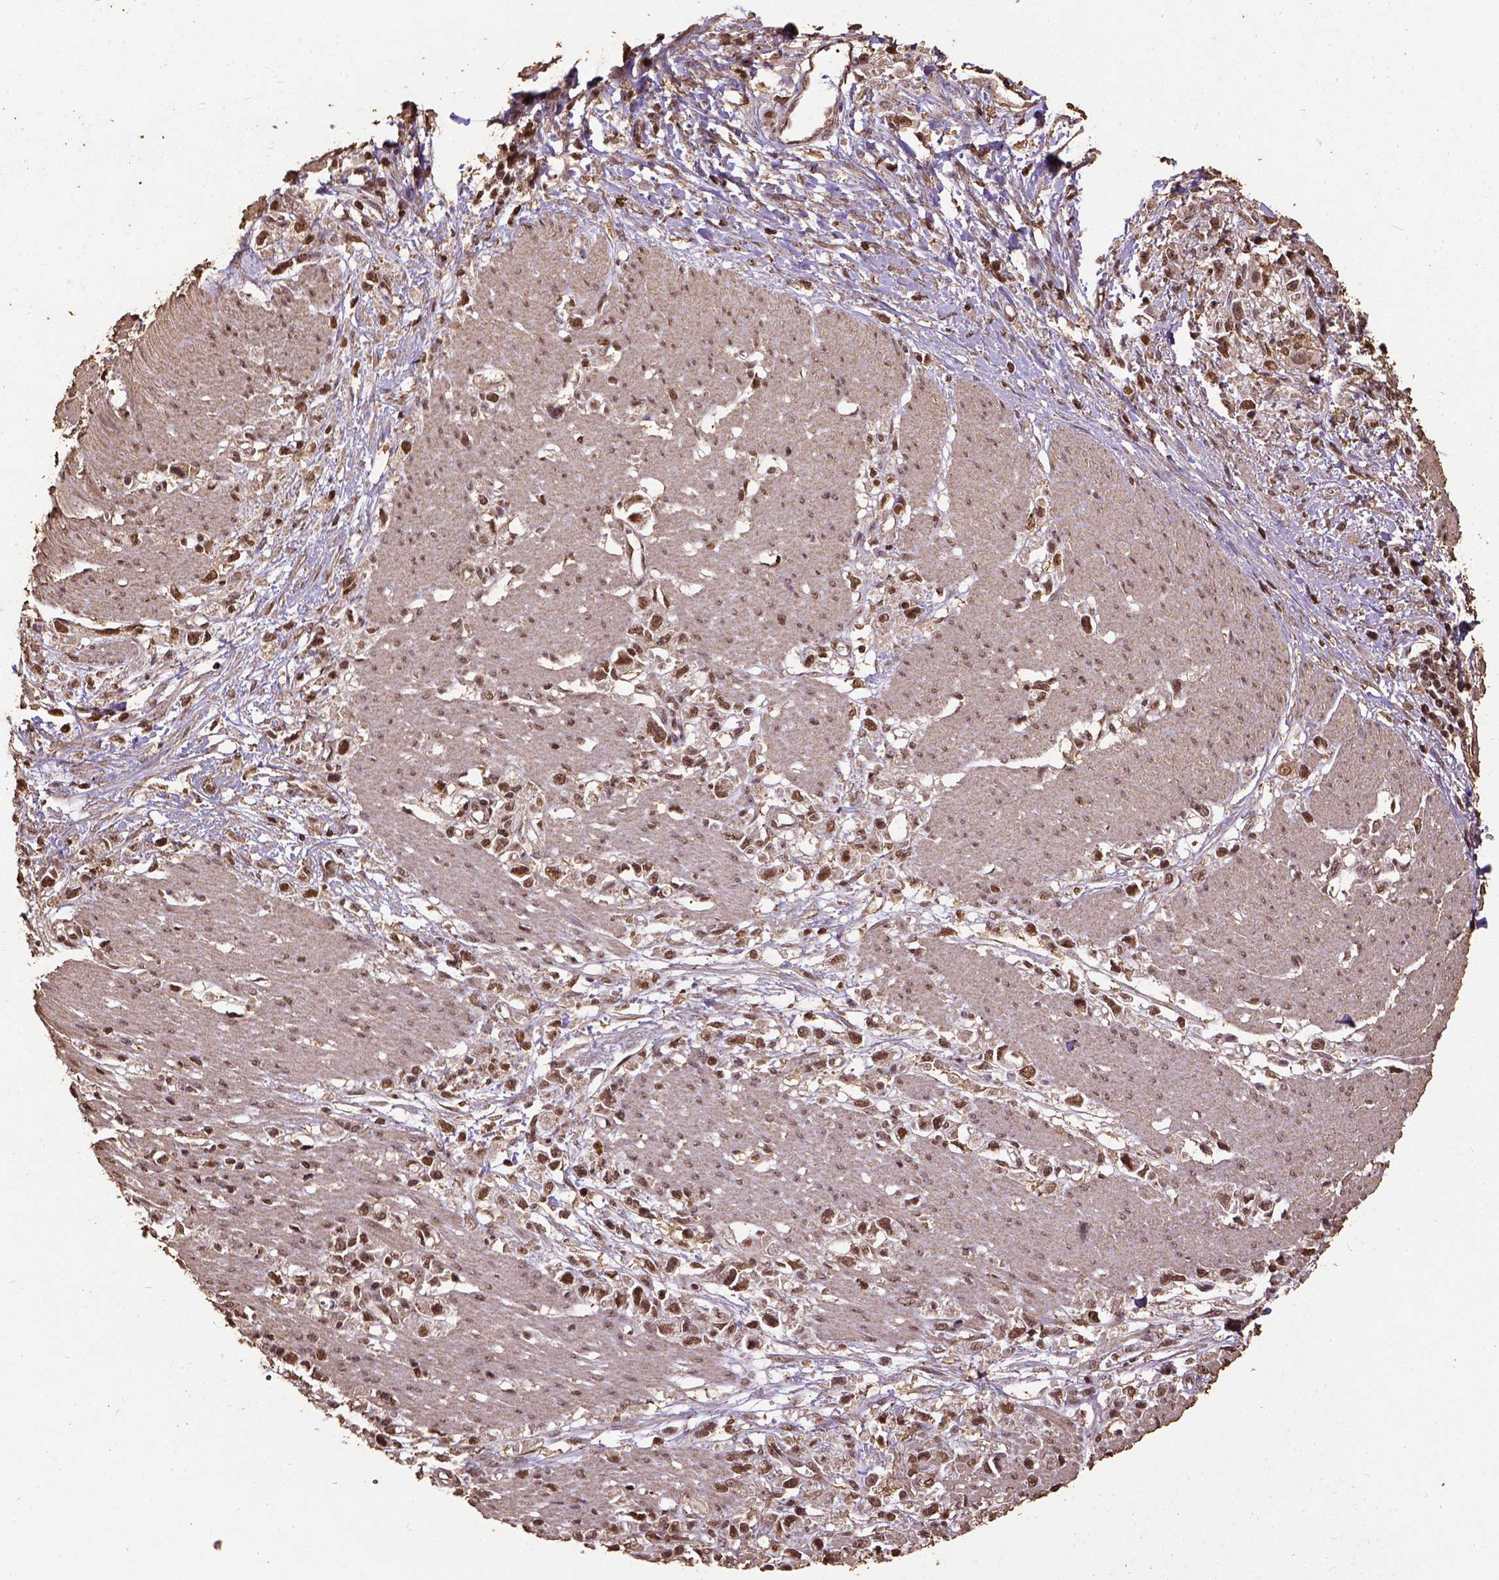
{"staining": {"intensity": "strong", "quantity": ">75%", "location": "nuclear"}, "tissue": "stomach cancer", "cell_type": "Tumor cells", "image_type": "cancer", "snomed": [{"axis": "morphology", "description": "Adenocarcinoma, NOS"}, {"axis": "topography", "description": "Stomach"}], "caption": "Tumor cells exhibit high levels of strong nuclear expression in about >75% of cells in stomach cancer (adenocarcinoma).", "gene": "NACC1", "patient": {"sex": "female", "age": 59}}